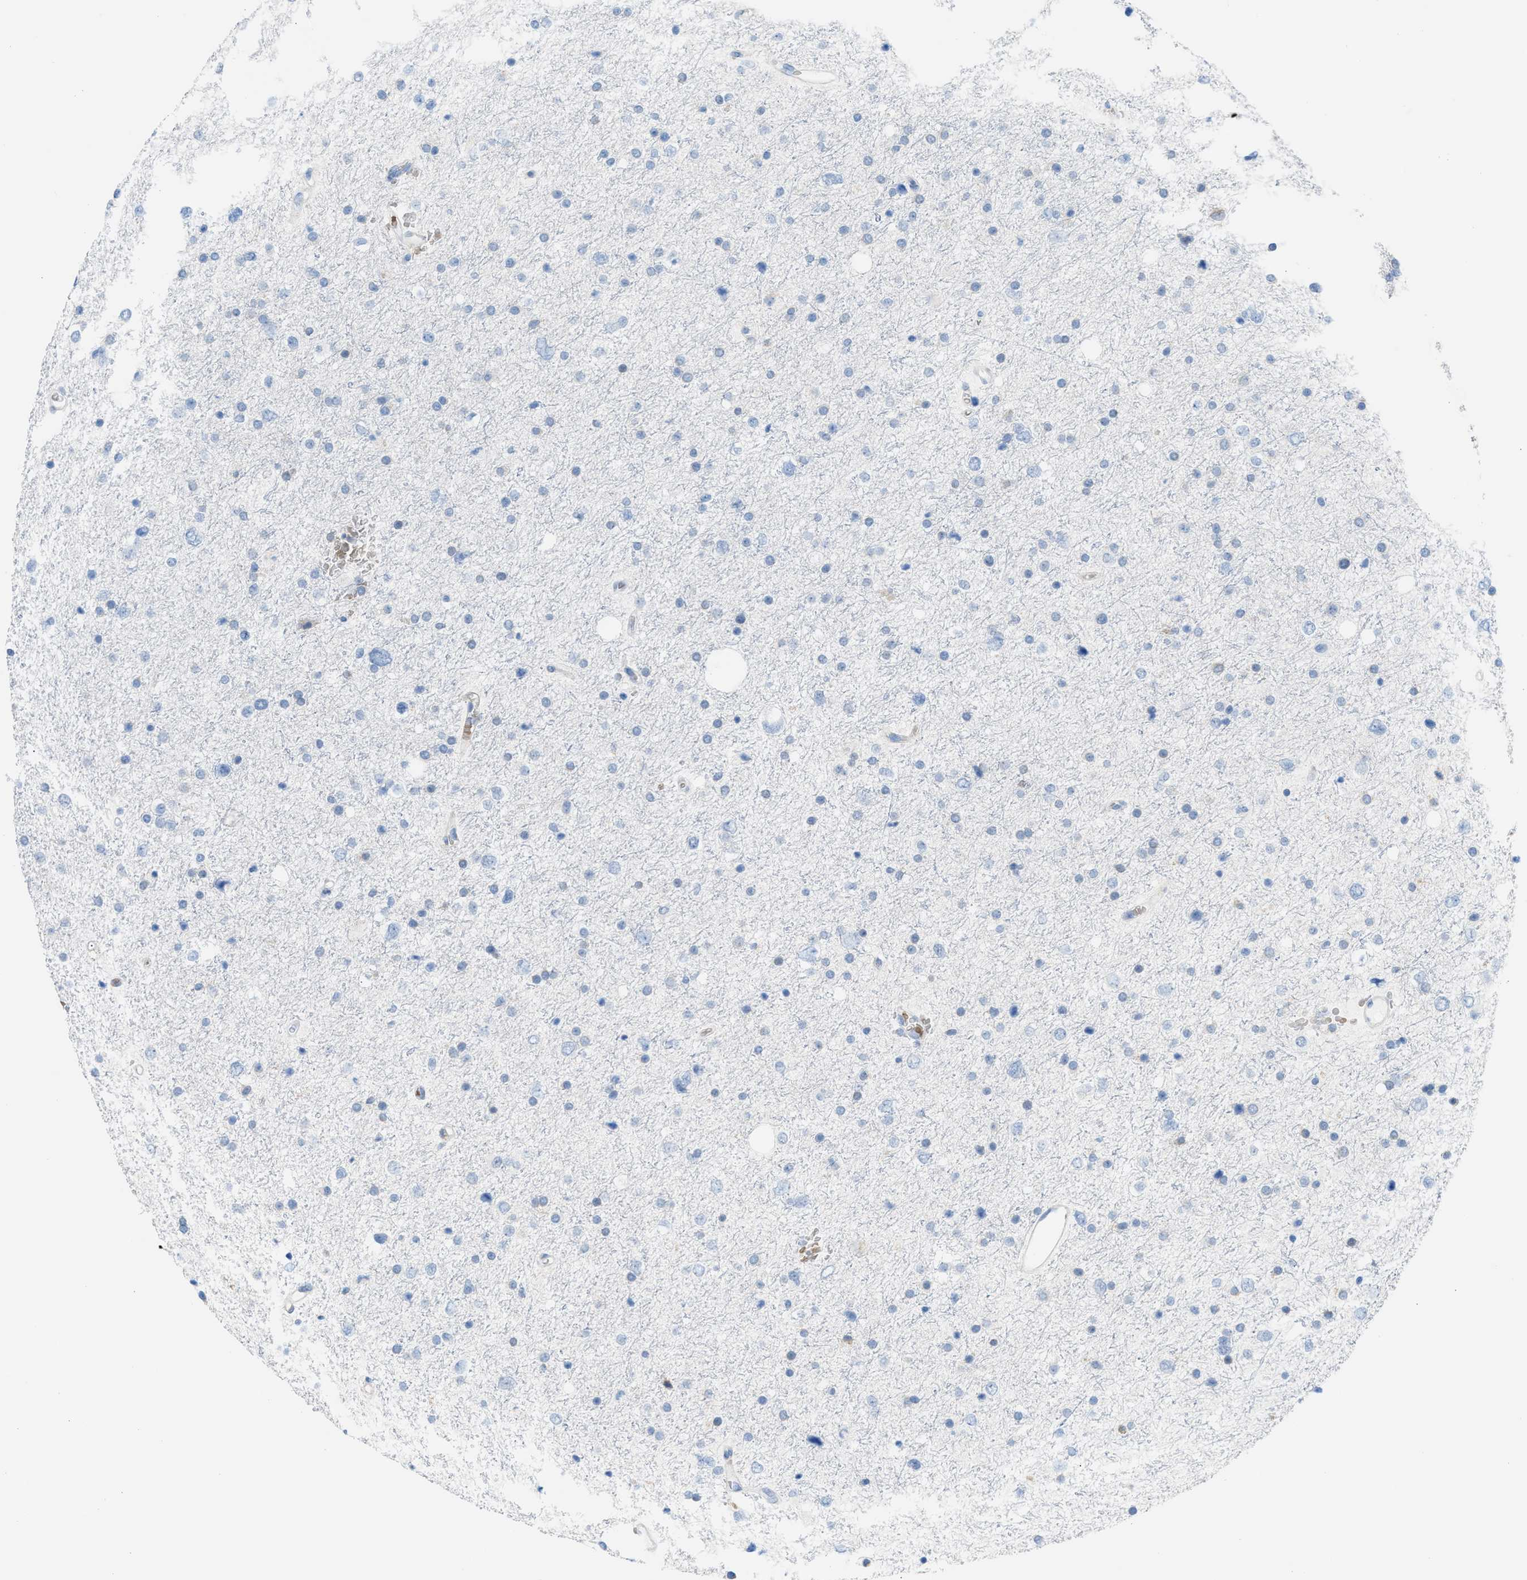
{"staining": {"intensity": "negative", "quantity": "none", "location": "none"}, "tissue": "glioma", "cell_type": "Tumor cells", "image_type": "cancer", "snomed": [{"axis": "morphology", "description": "Glioma, malignant, Low grade"}, {"axis": "topography", "description": "Brain"}], "caption": "DAB immunohistochemical staining of glioma displays no significant staining in tumor cells.", "gene": "CA3", "patient": {"sex": "female", "age": 37}}